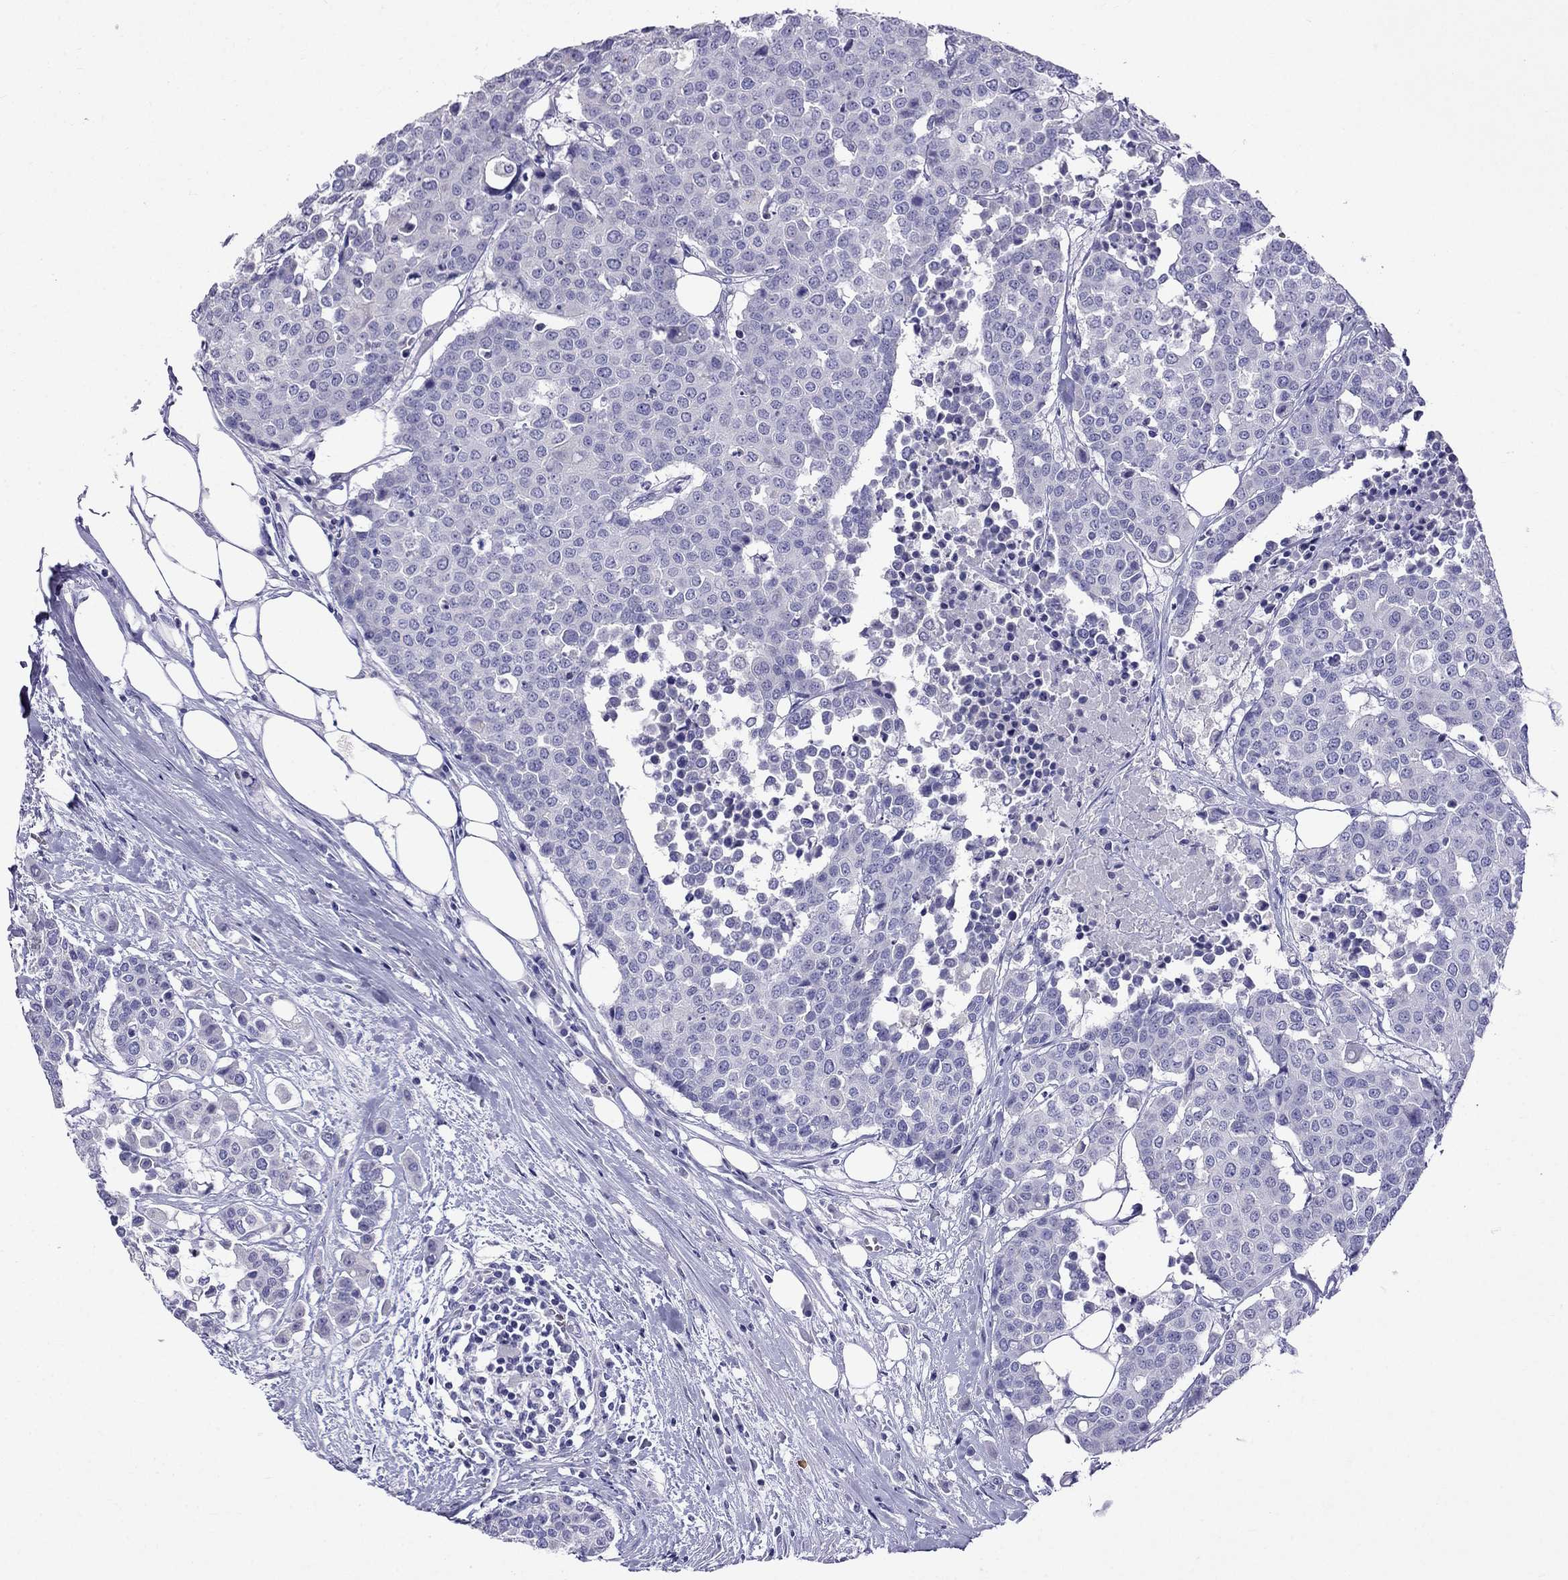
{"staining": {"intensity": "negative", "quantity": "none", "location": "none"}, "tissue": "carcinoid", "cell_type": "Tumor cells", "image_type": "cancer", "snomed": [{"axis": "morphology", "description": "Carcinoid, malignant, NOS"}, {"axis": "topography", "description": "Colon"}], "caption": "Tumor cells show no significant protein staining in carcinoid.", "gene": "TDRD1", "patient": {"sex": "male", "age": 81}}